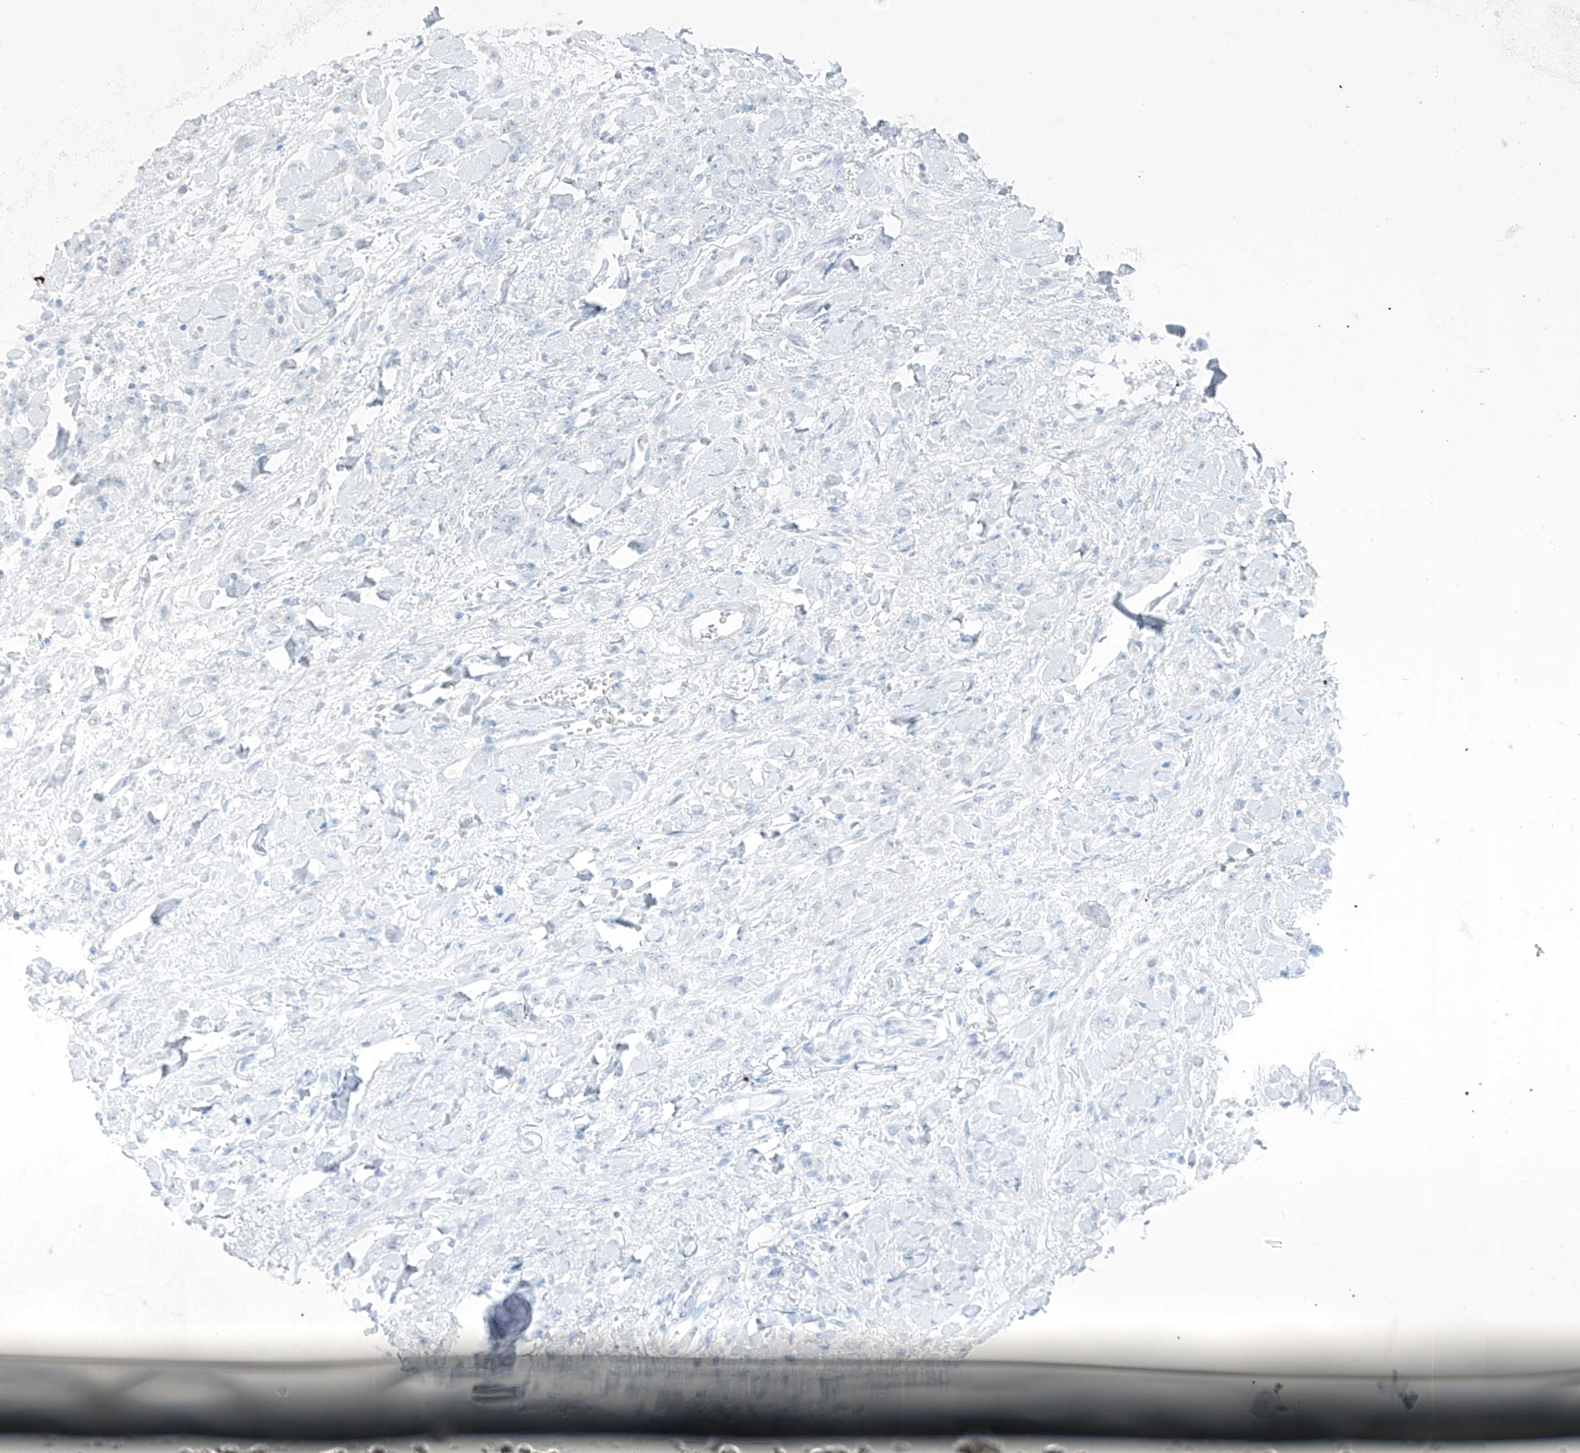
{"staining": {"intensity": "negative", "quantity": "none", "location": "none"}, "tissue": "stomach cancer", "cell_type": "Tumor cells", "image_type": "cancer", "snomed": [{"axis": "morphology", "description": "Normal tissue, NOS"}, {"axis": "morphology", "description": "Adenocarcinoma, NOS"}, {"axis": "topography", "description": "Stomach"}], "caption": "Stomach adenocarcinoma was stained to show a protein in brown. There is no significant expression in tumor cells. Brightfield microscopy of immunohistochemistry stained with DAB (brown) and hematoxylin (blue), captured at high magnification.", "gene": "SLC25A43", "patient": {"sex": "male", "age": 82}}